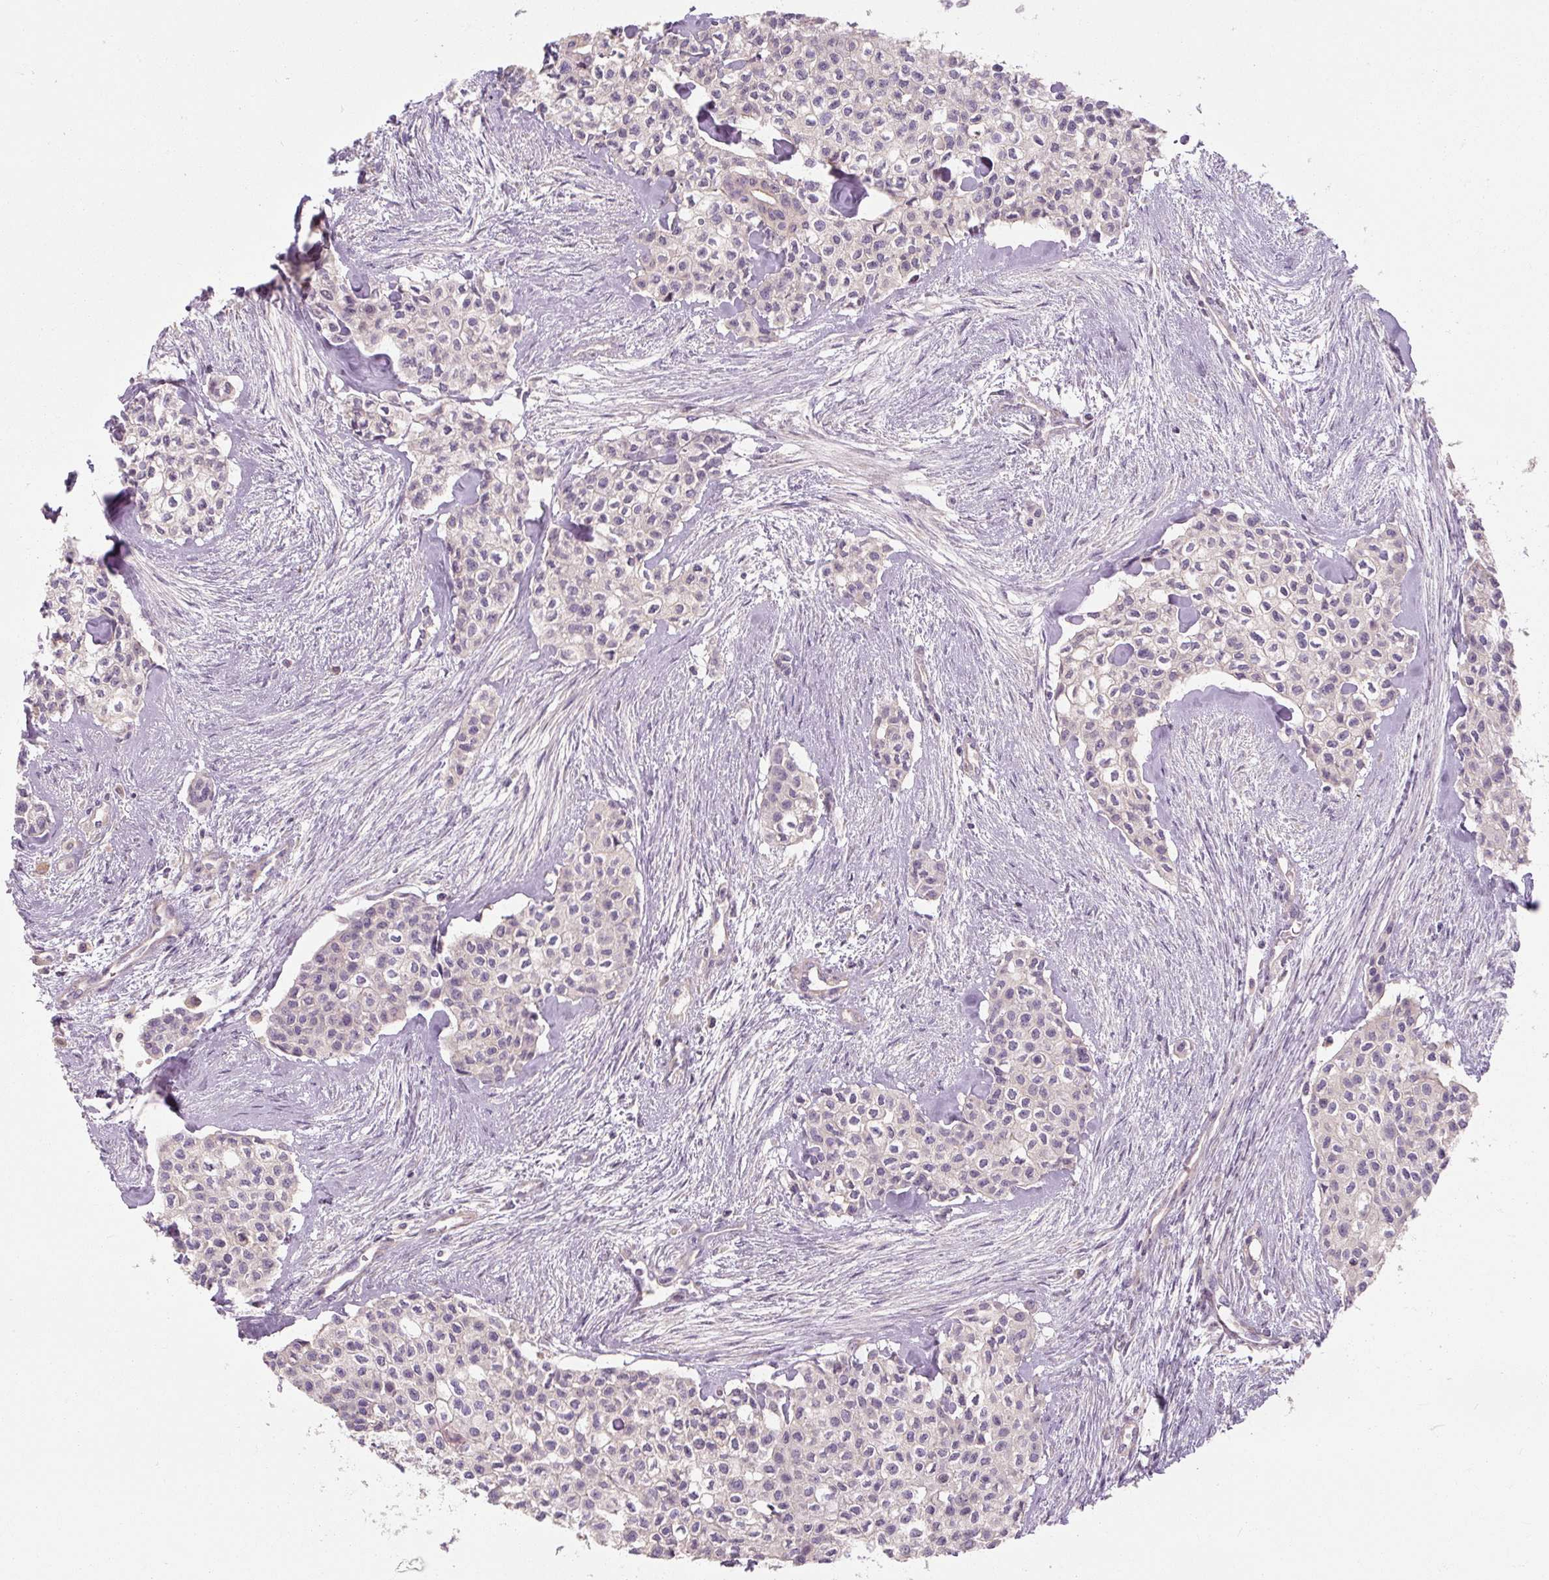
{"staining": {"intensity": "negative", "quantity": "none", "location": "none"}, "tissue": "head and neck cancer", "cell_type": "Tumor cells", "image_type": "cancer", "snomed": [{"axis": "morphology", "description": "Adenocarcinoma, NOS"}, {"axis": "topography", "description": "Head-Neck"}], "caption": "Tumor cells are negative for protein expression in human adenocarcinoma (head and neck). (DAB (3,3'-diaminobenzidine) IHC with hematoxylin counter stain).", "gene": "RB1CC1", "patient": {"sex": "male", "age": 81}}